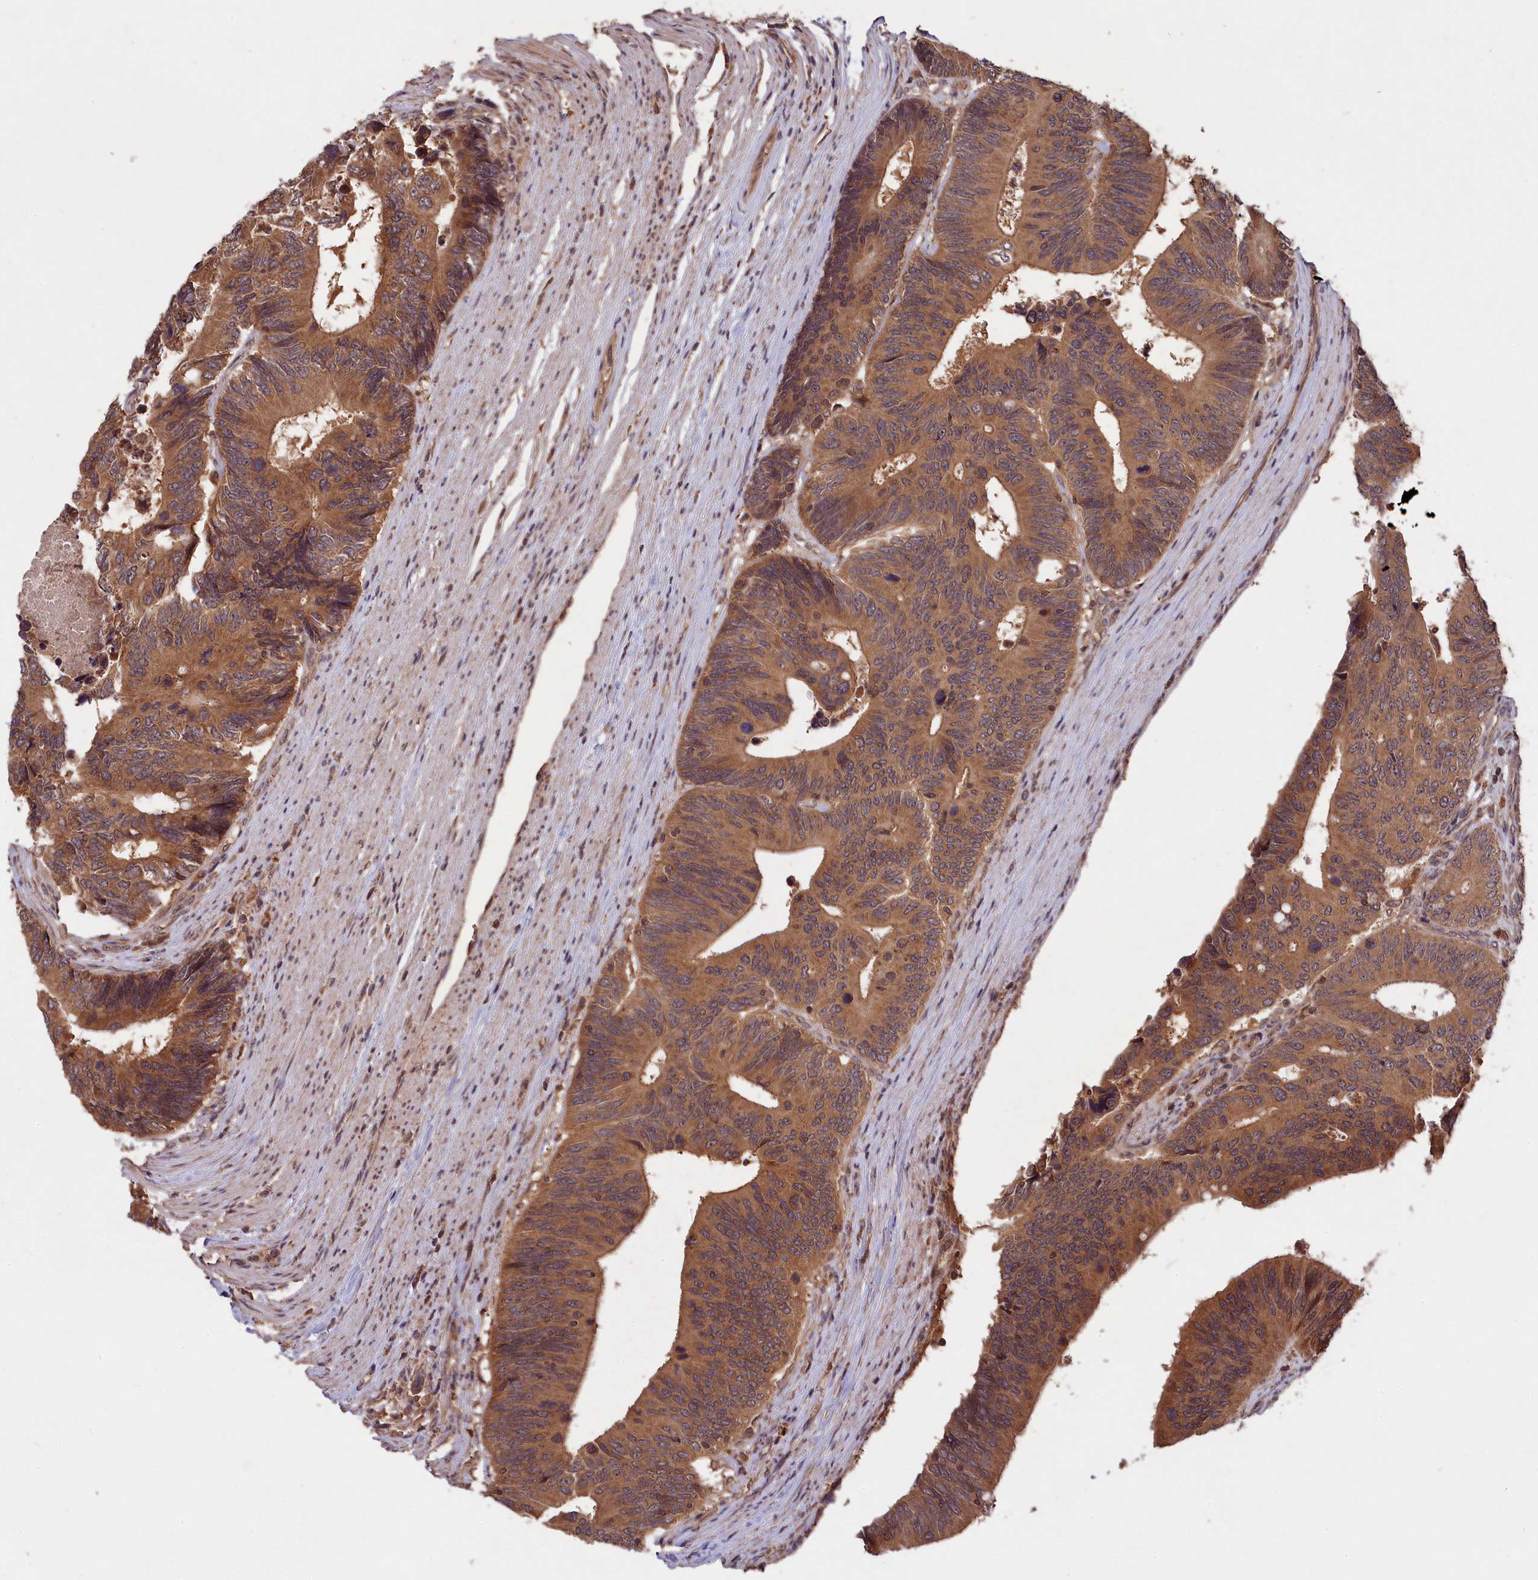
{"staining": {"intensity": "moderate", "quantity": ">75%", "location": "cytoplasmic/membranous"}, "tissue": "colorectal cancer", "cell_type": "Tumor cells", "image_type": "cancer", "snomed": [{"axis": "morphology", "description": "Adenocarcinoma, NOS"}, {"axis": "topography", "description": "Colon"}], "caption": "Colorectal adenocarcinoma was stained to show a protein in brown. There is medium levels of moderate cytoplasmic/membranous expression in about >75% of tumor cells.", "gene": "CHAC1", "patient": {"sex": "male", "age": 87}}